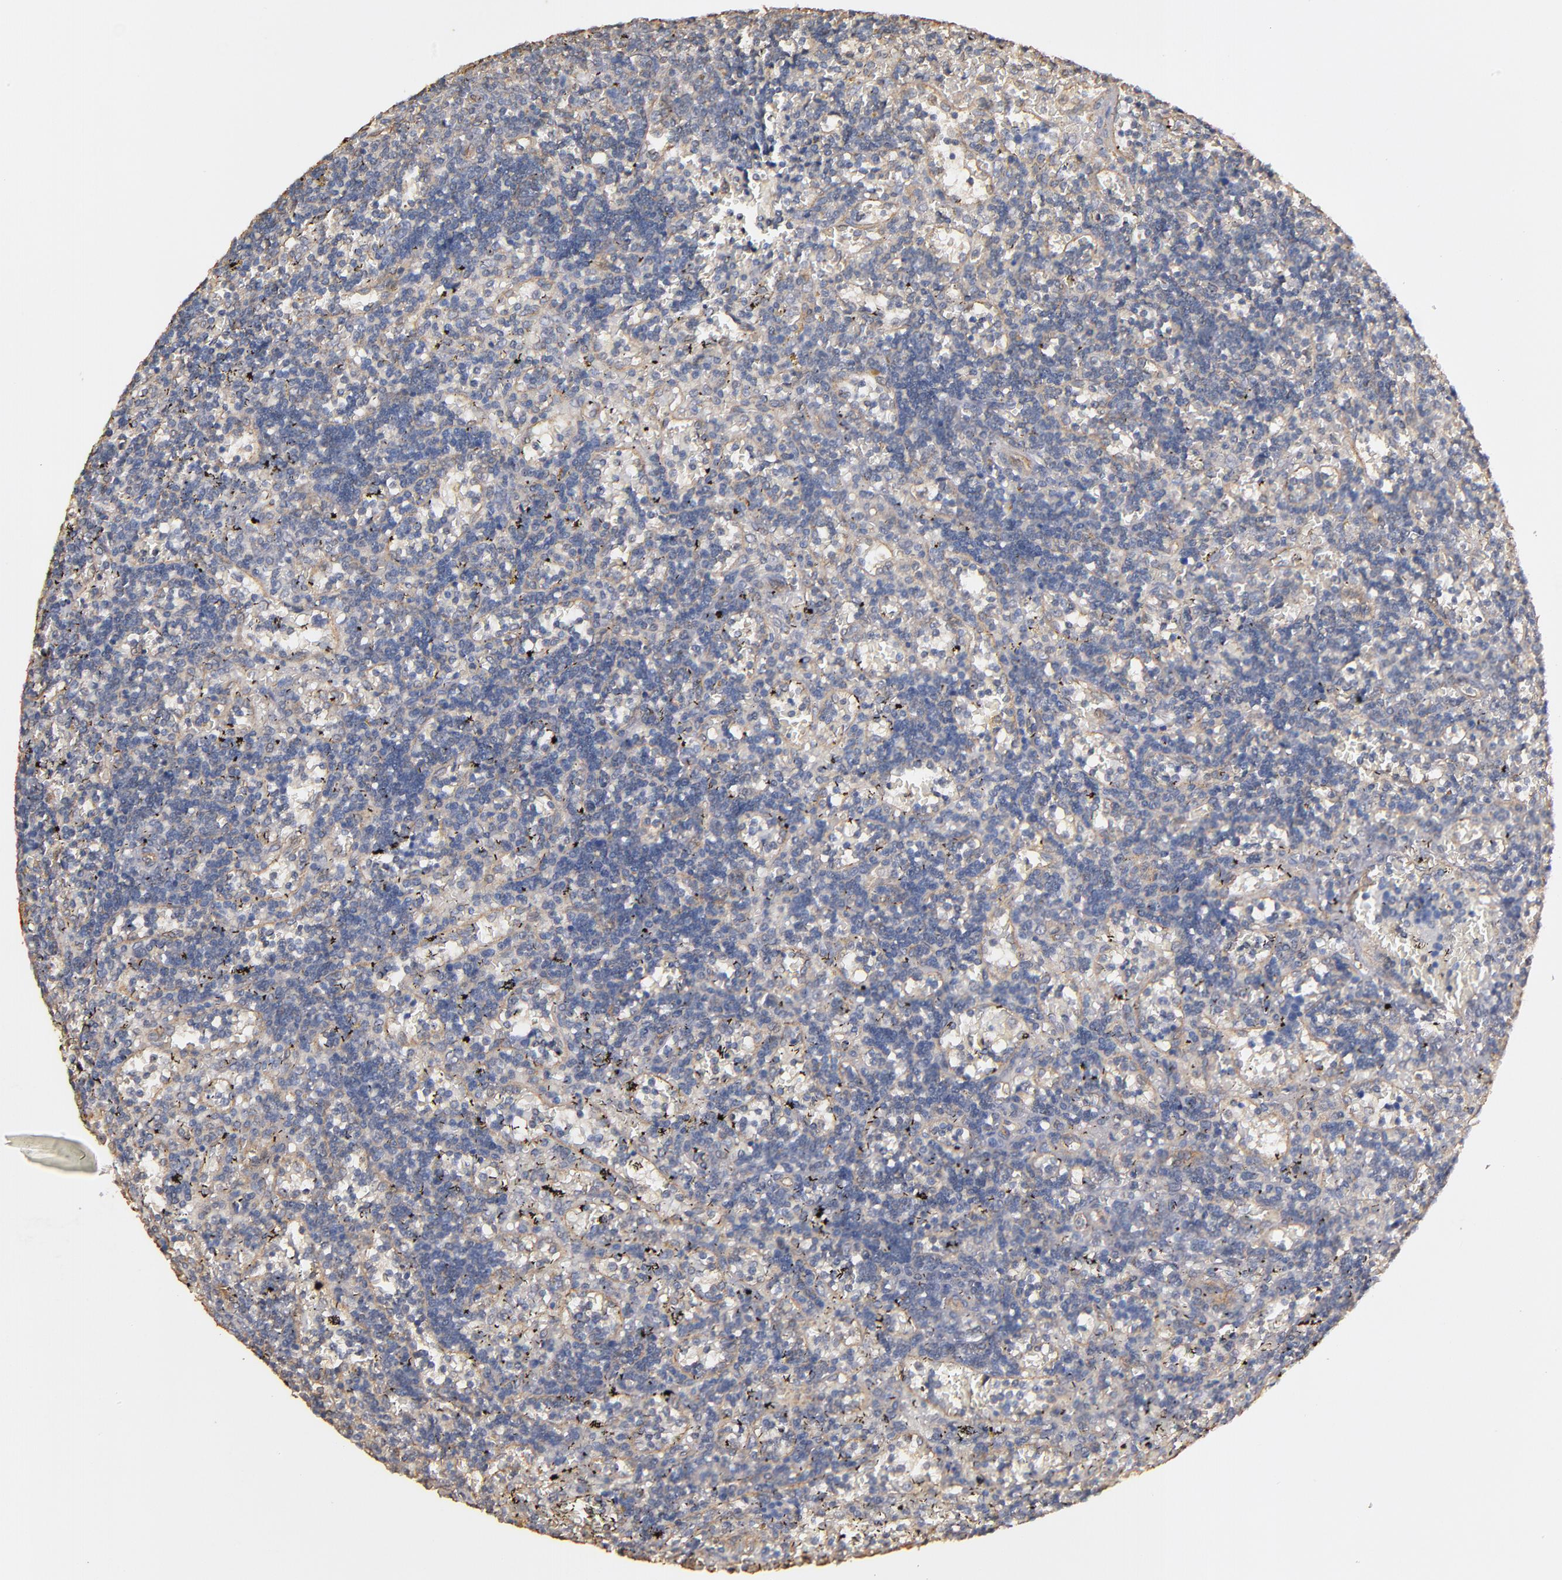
{"staining": {"intensity": "negative", "quantity": "none", "location": "none"}, "tissue": "lymphoma", "cell_type": "Tumor cells", "image_type": "cancer", "snomed": [{"axis": "morphology", "description": "Malignant lymphoma, non-Hodgkin's type, Low grade"}, {"axis": "topography", "description": "Spleen"}], "caption": "The micrograph demonstrates no staining of tumor cells in malignant lymphoma, non-Hodgkin's type (low-grade).", "gene": "DMD", "patient": {"sex": "male", "age": 60}}